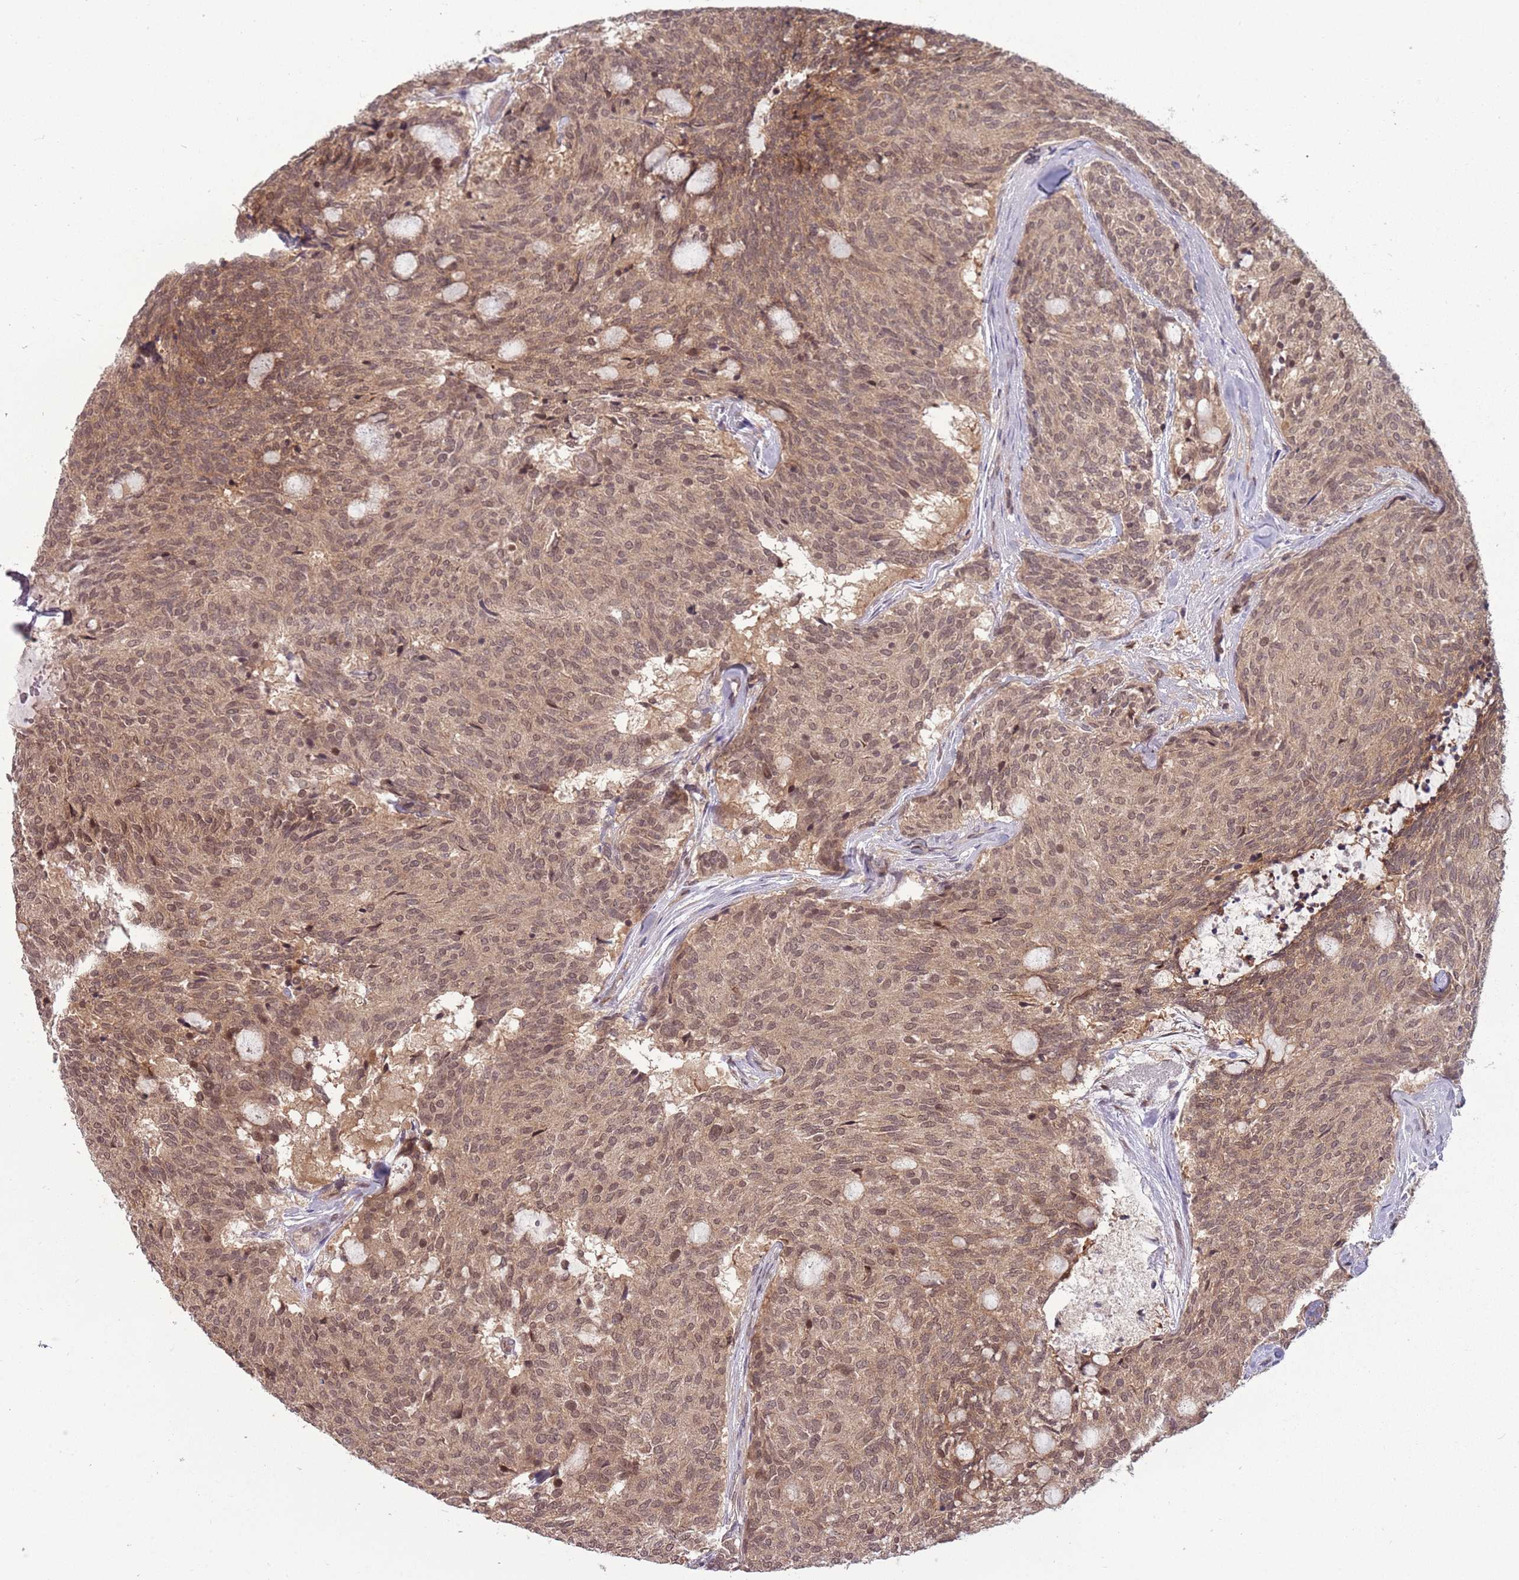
{"staining": {"intensity": "moderate", "quantity": ">75%", "location": "cytoplasmic/membranous,nuclear"}, "tissue": "carcinoid", "cell_type": "Tumor cells", "image_type": "cancer", "snomed": [{"axis": "morphology", "description": "Carcinoid, malignant, NOS"}, {"axis": "topography", "description": "Pancreas"}], "caption": "A medium amount of moderate cytoplasmic/membranous and nuclear expression is identified in approximately >75% of tumor cells in carcinoid tissue.", "gene": "ADAMTS3", "patient": {"sex": "female", "age": 54}}